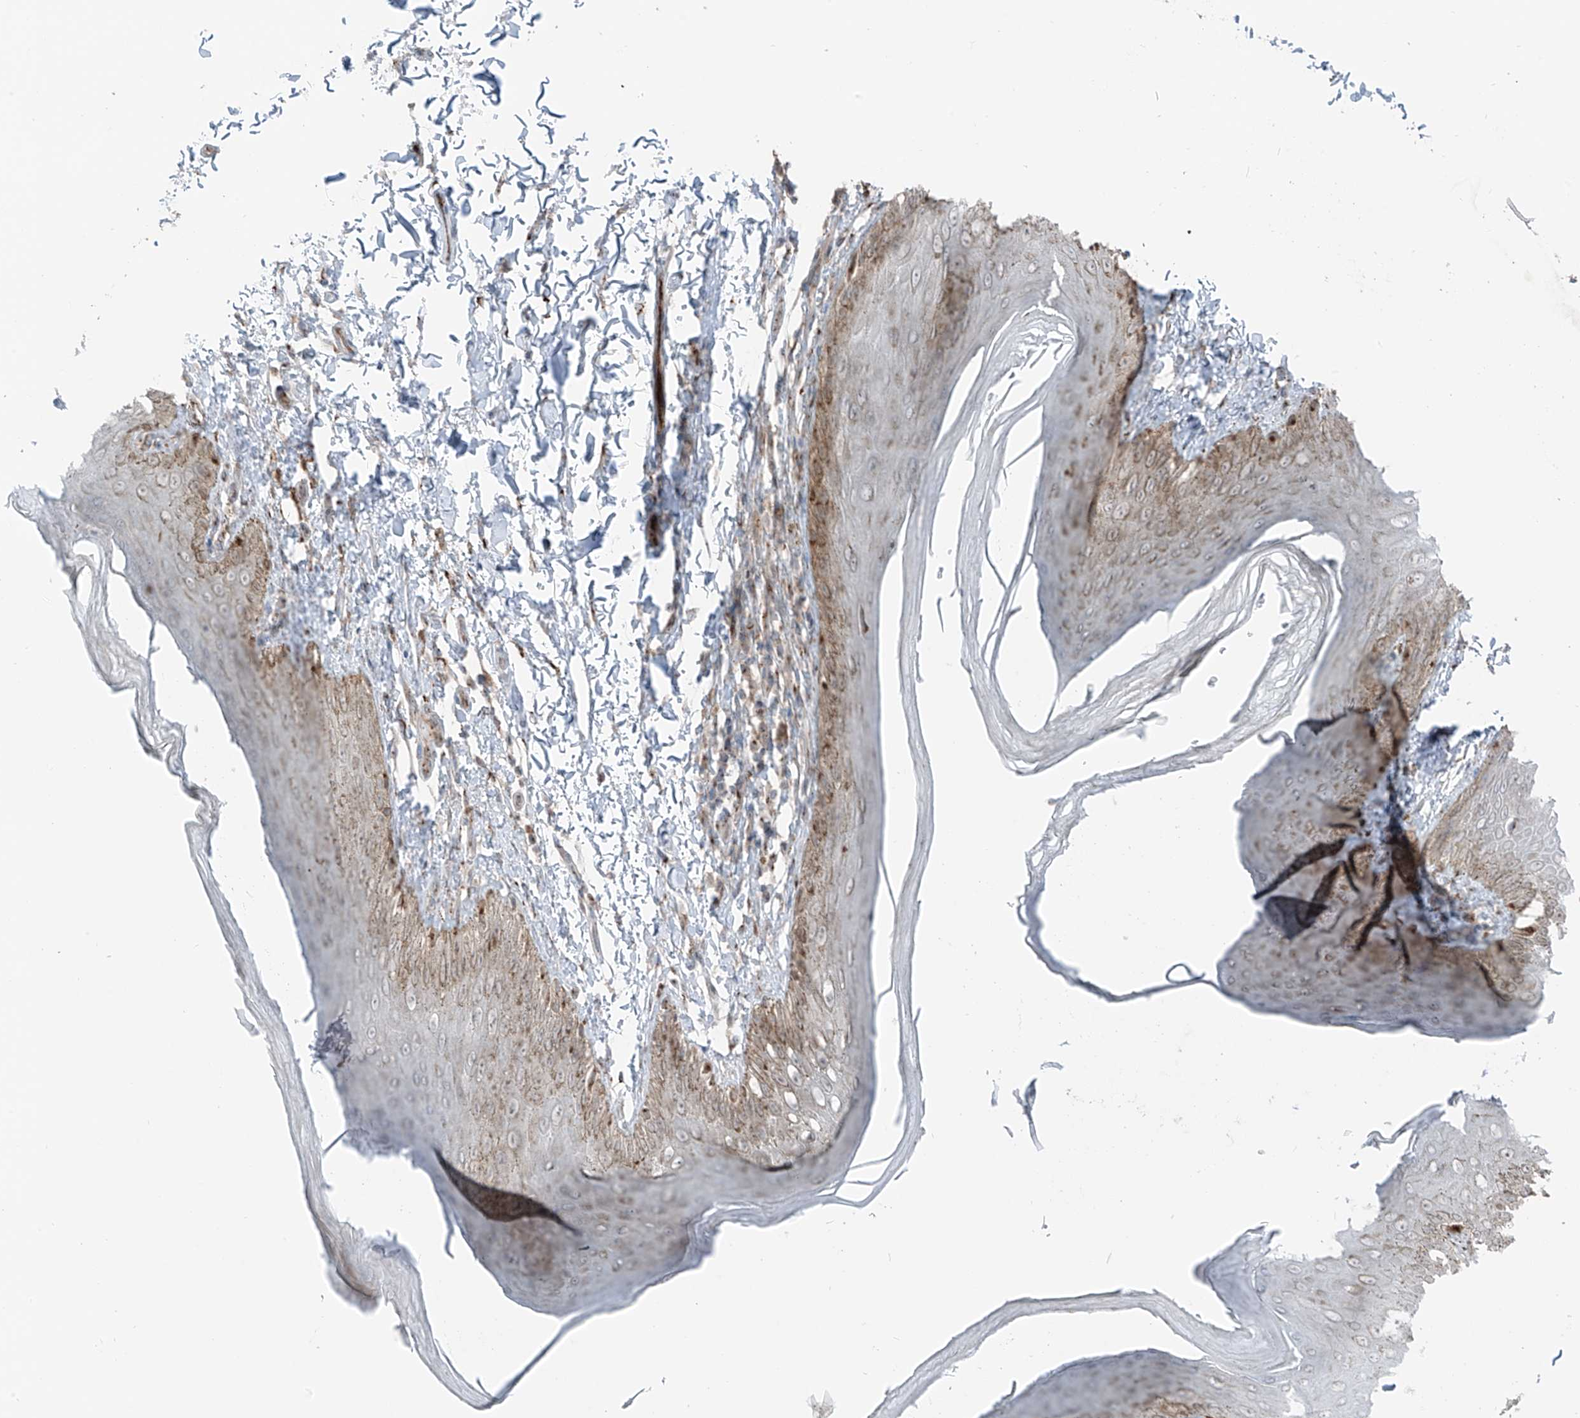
{"staining": {"intensity": "moderate", "quantity": "<25%", "location": "cytoplasmic/membranous,nuclear"}, "tissue": "skin", "cell_type": "Epidermal cells", "image_type": "normal", "snomed": [{"axis": "morphology", "description": "Normal tissue, NOS"}, {"axis": "topography", "description": "Anal"}], "caption": "An IHC image of normal tissue is shown. Protein staining in brown shows moderate cytoplasmic/membranous,nuclear positivity in skin within epidermal cells.", "gene": "ERLEC1", "patient": {"sex": "male", "age": 44}}